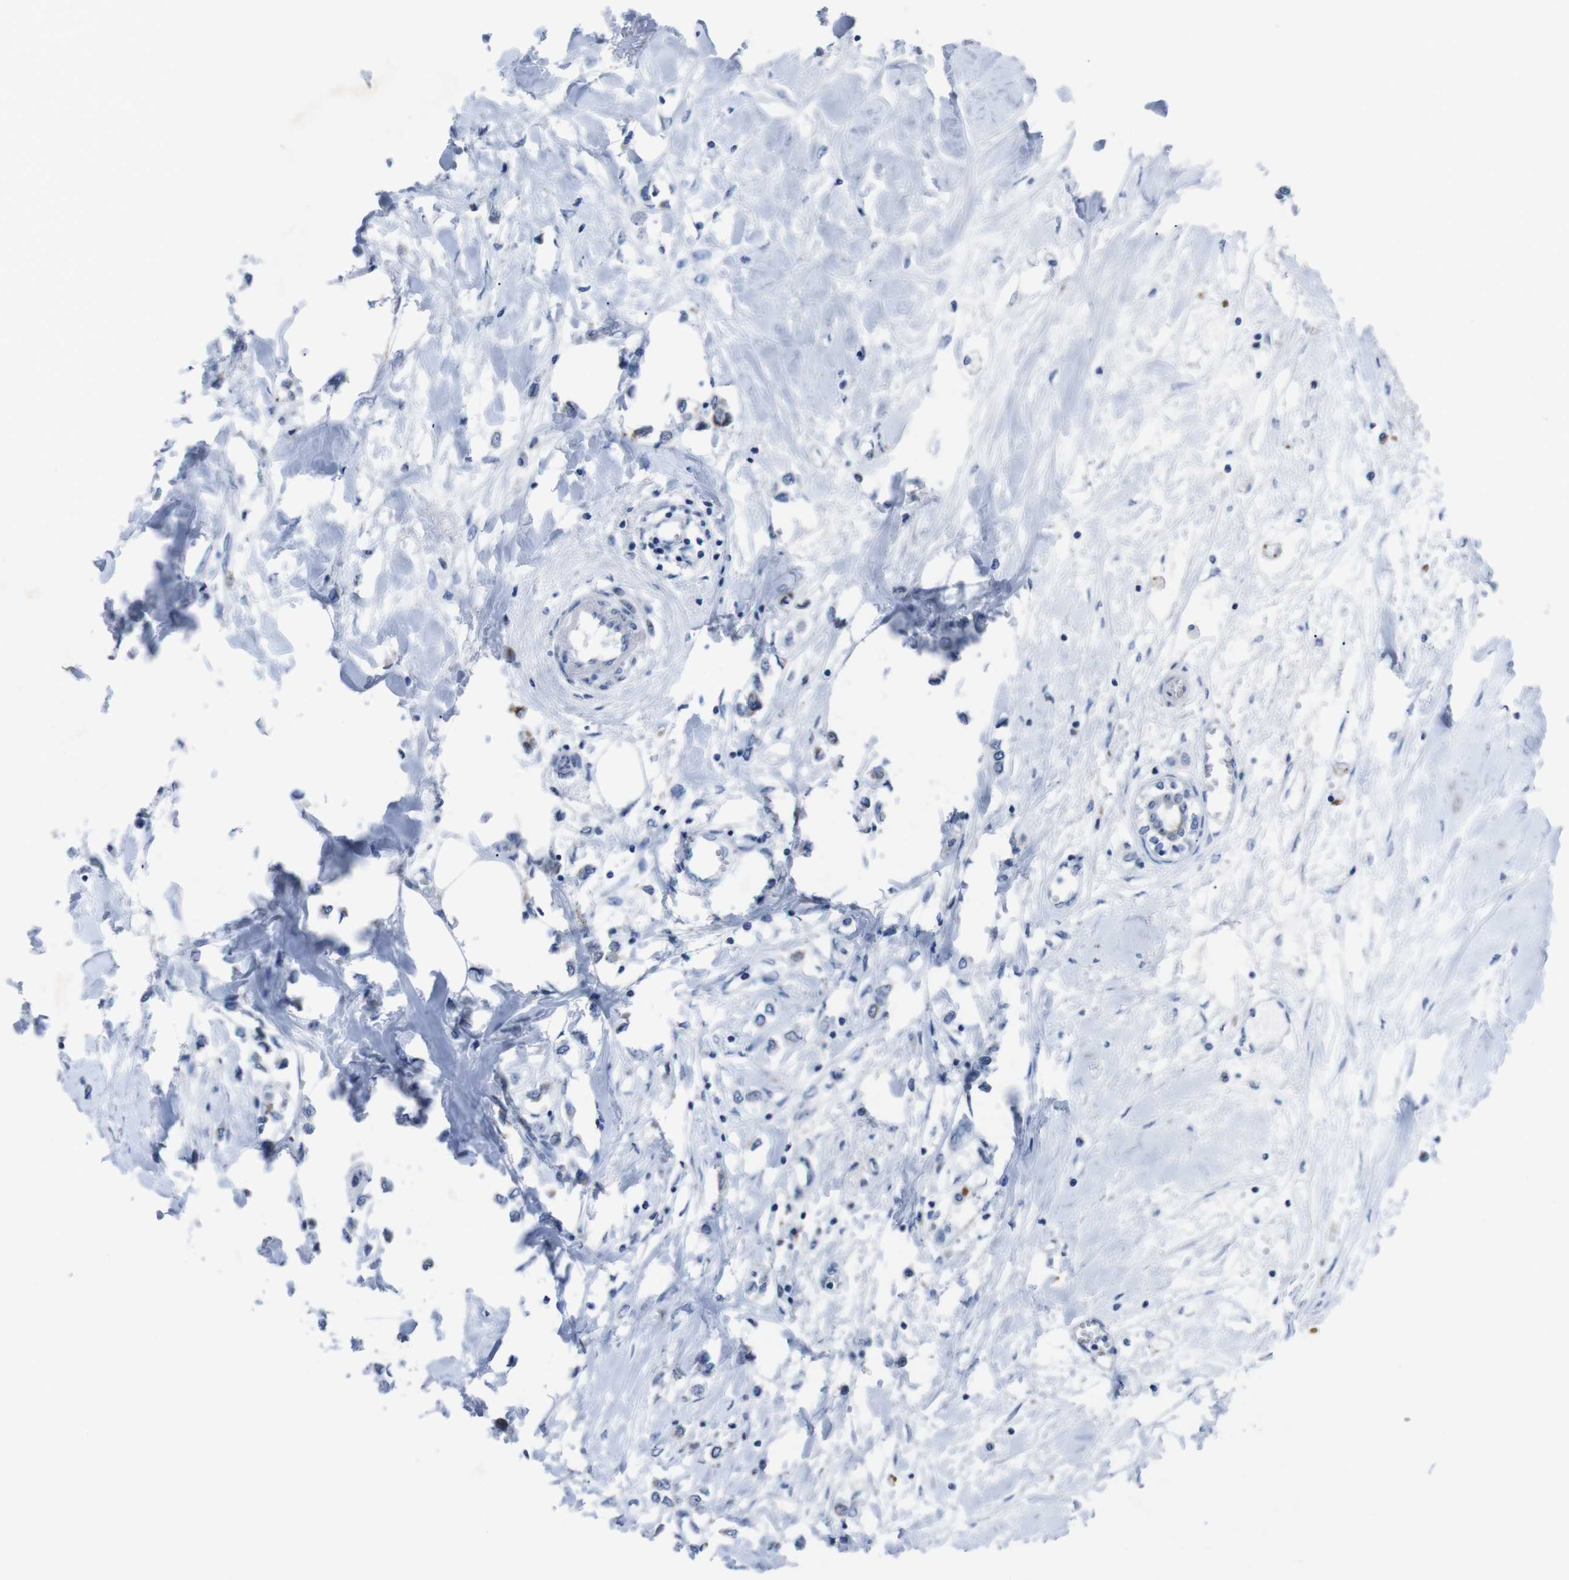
{"staining": {"intensity": "negative", "quantity": "none", "location": "none"}, "tissue": "breast cancer", "cell_type": "Tumor cells", "image_type": "cancer", "snomed": [{"axis": "morphology", "description": "Lobular carcinoma"}, {"axis": "topography", "description": "Breast"}], "caption": "A micrograph of breast cancer (lobular carcinoma) stained for a protein shows no brown staining in tumor cells.", "gene": "GJB2", "patient": {"sex": "female", "age": 51}}